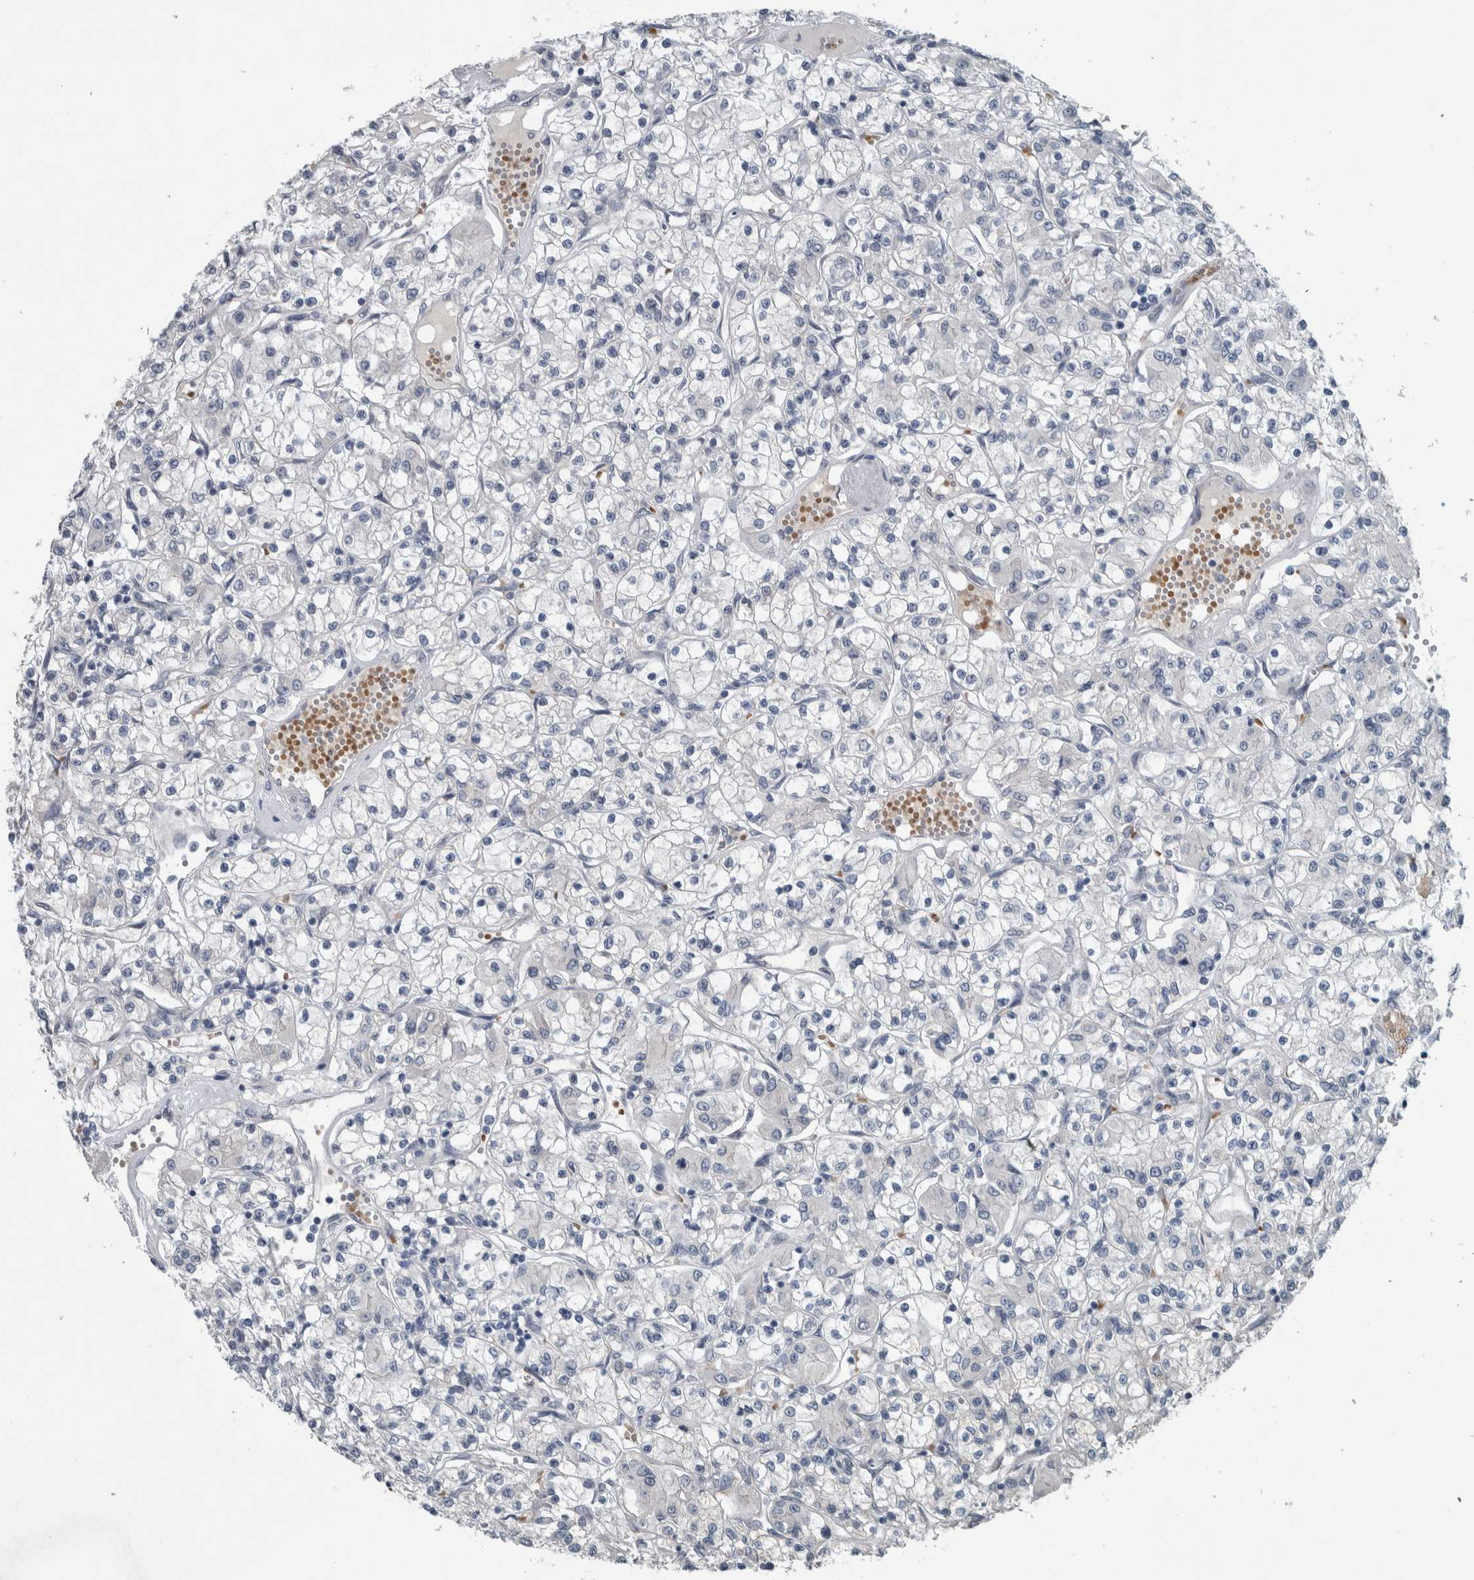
{"staining": {"intensity": "negative", "quantity": "none", "location": "none"}, "tissue": "renal cancer", "cell_type": "Tumor cells", "image_type": "cancer", "snomed": [{"axis": "morphology", "description": "Adenocarcinoma, NOS"}, {"axis": "topography", "description": "Kidney"}], "caption": "Immunohistochemistry photomicrograph of neoplastic tissue: renal cancer (adenocarcinoma) stained with DAB reveals no significant protein expression in tumor cells. (Stains: DAB immunohistochemistry with hematoxylin counter stain, Microscopy: brightfield microscopy at high magnification).", "gene": "SH3GL2", "patient": {"sex": "female", "age": 59}}